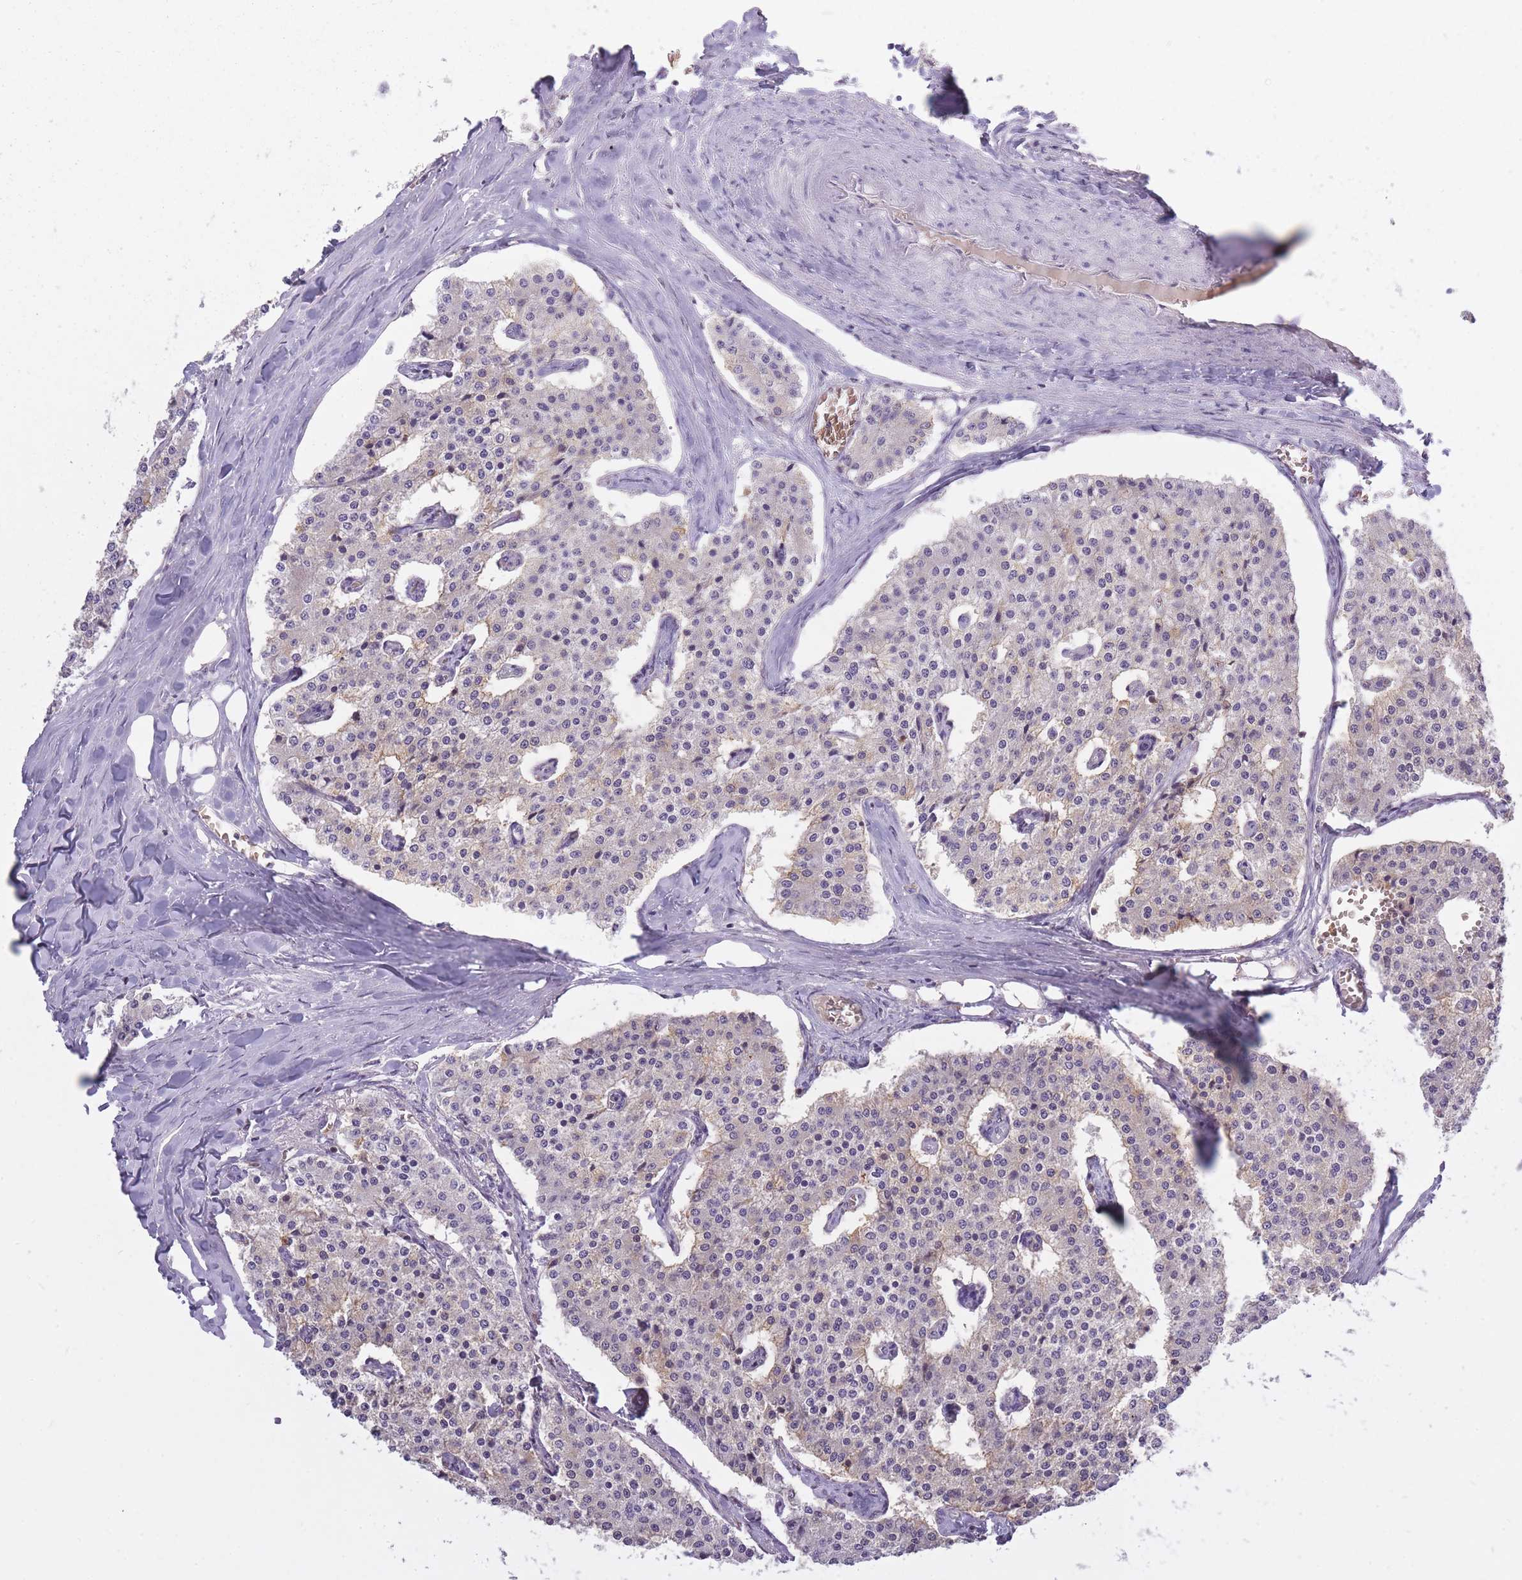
{"staining": {"intensity": "negative", "quantity": "none", "location": "none"}, "tissue": "carcinoid", "cell_type": "Tumor cells", "image_type": "cancer", "snomed": [{"axis": "morphology", "description": "Carcinoid, malignant, NOS"}, {"axis": "topography", "description": "Colon"}], "caption": "The image reveals no staining of tumor cells in carcinoid.", "gene": "CXorf38", "patient": {"sex": "female", "age": 52}}